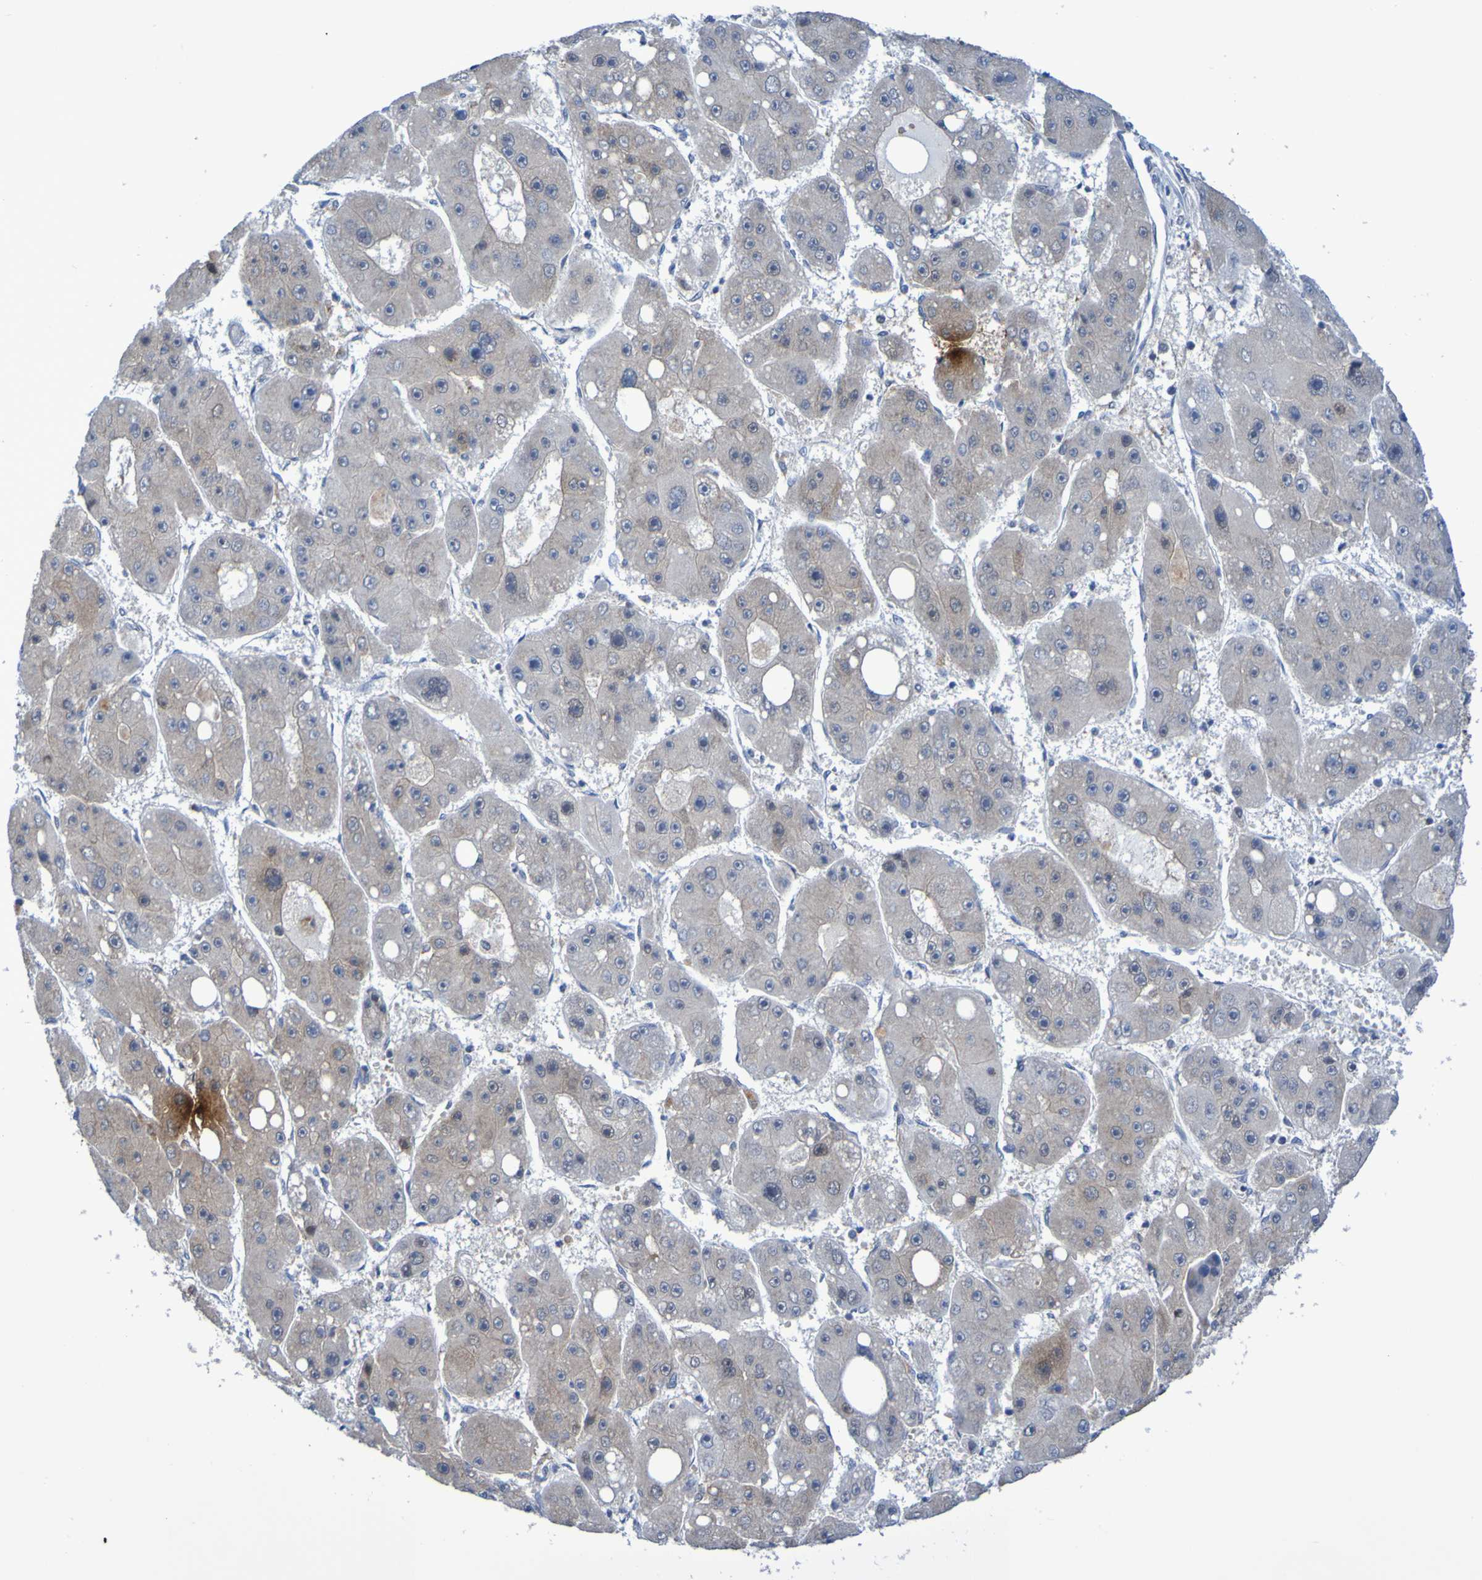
{"staining": {"intensity": "weak", "quantity": "25%-75%", "location": "cytoplasmic/membranous"}, "tissue": "liver cancer", "cell_type": "Tumor cells", "image_type": "cancer", "snomed": [{"axis": "morphology", "description": "Carcinoma, Hepatocellular, NOS"}, {"axis": "topography", "description": "Liver"}], "caption": "An immunohistochemistry histopathology image of neoplastic tissue is shown. Protein staining in brown highlights weak cytoplasmic/membranous positivity in liver cancer (hepatocellular carcinoma) within tumor cells.", "gene": "ATIC", "patient": {"sex": "female", "age": 61}}